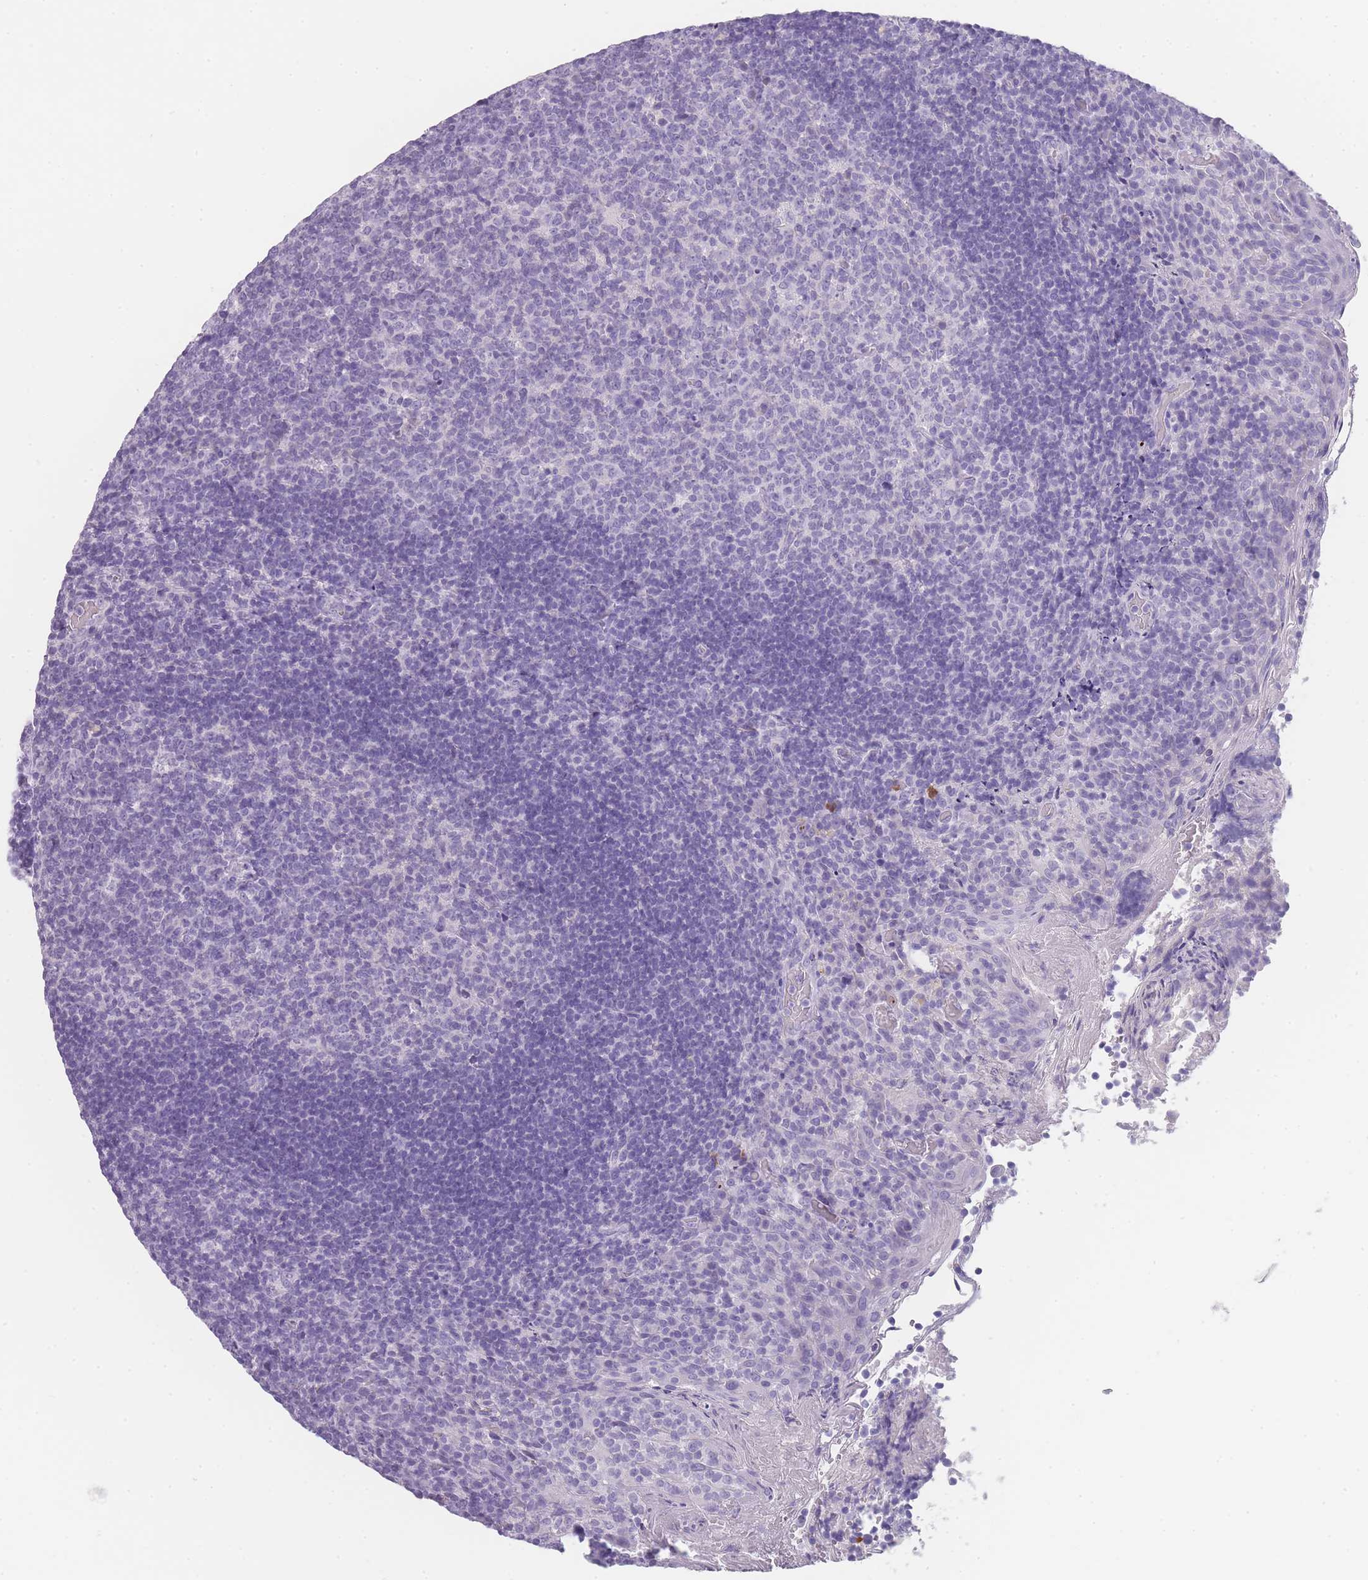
{"staining": {"intensity": "negative", "quantity": "none", "location": "none"}, "tissue": "tonsil", "cell_type": "Germinal center cells", "image_type": "normal", "snomed": [{"axis": "morphology", "description": "Normal tissue, NOS"}, {"axis": "topography", "description": "Tonsil"}], "caption": "Human tonsil stained for a protein using immunohistochemistry demonstrates no positivity in germinal center cells.", "gene": "TCP11X1", "patient": {"sex": "female", "age": 10}}